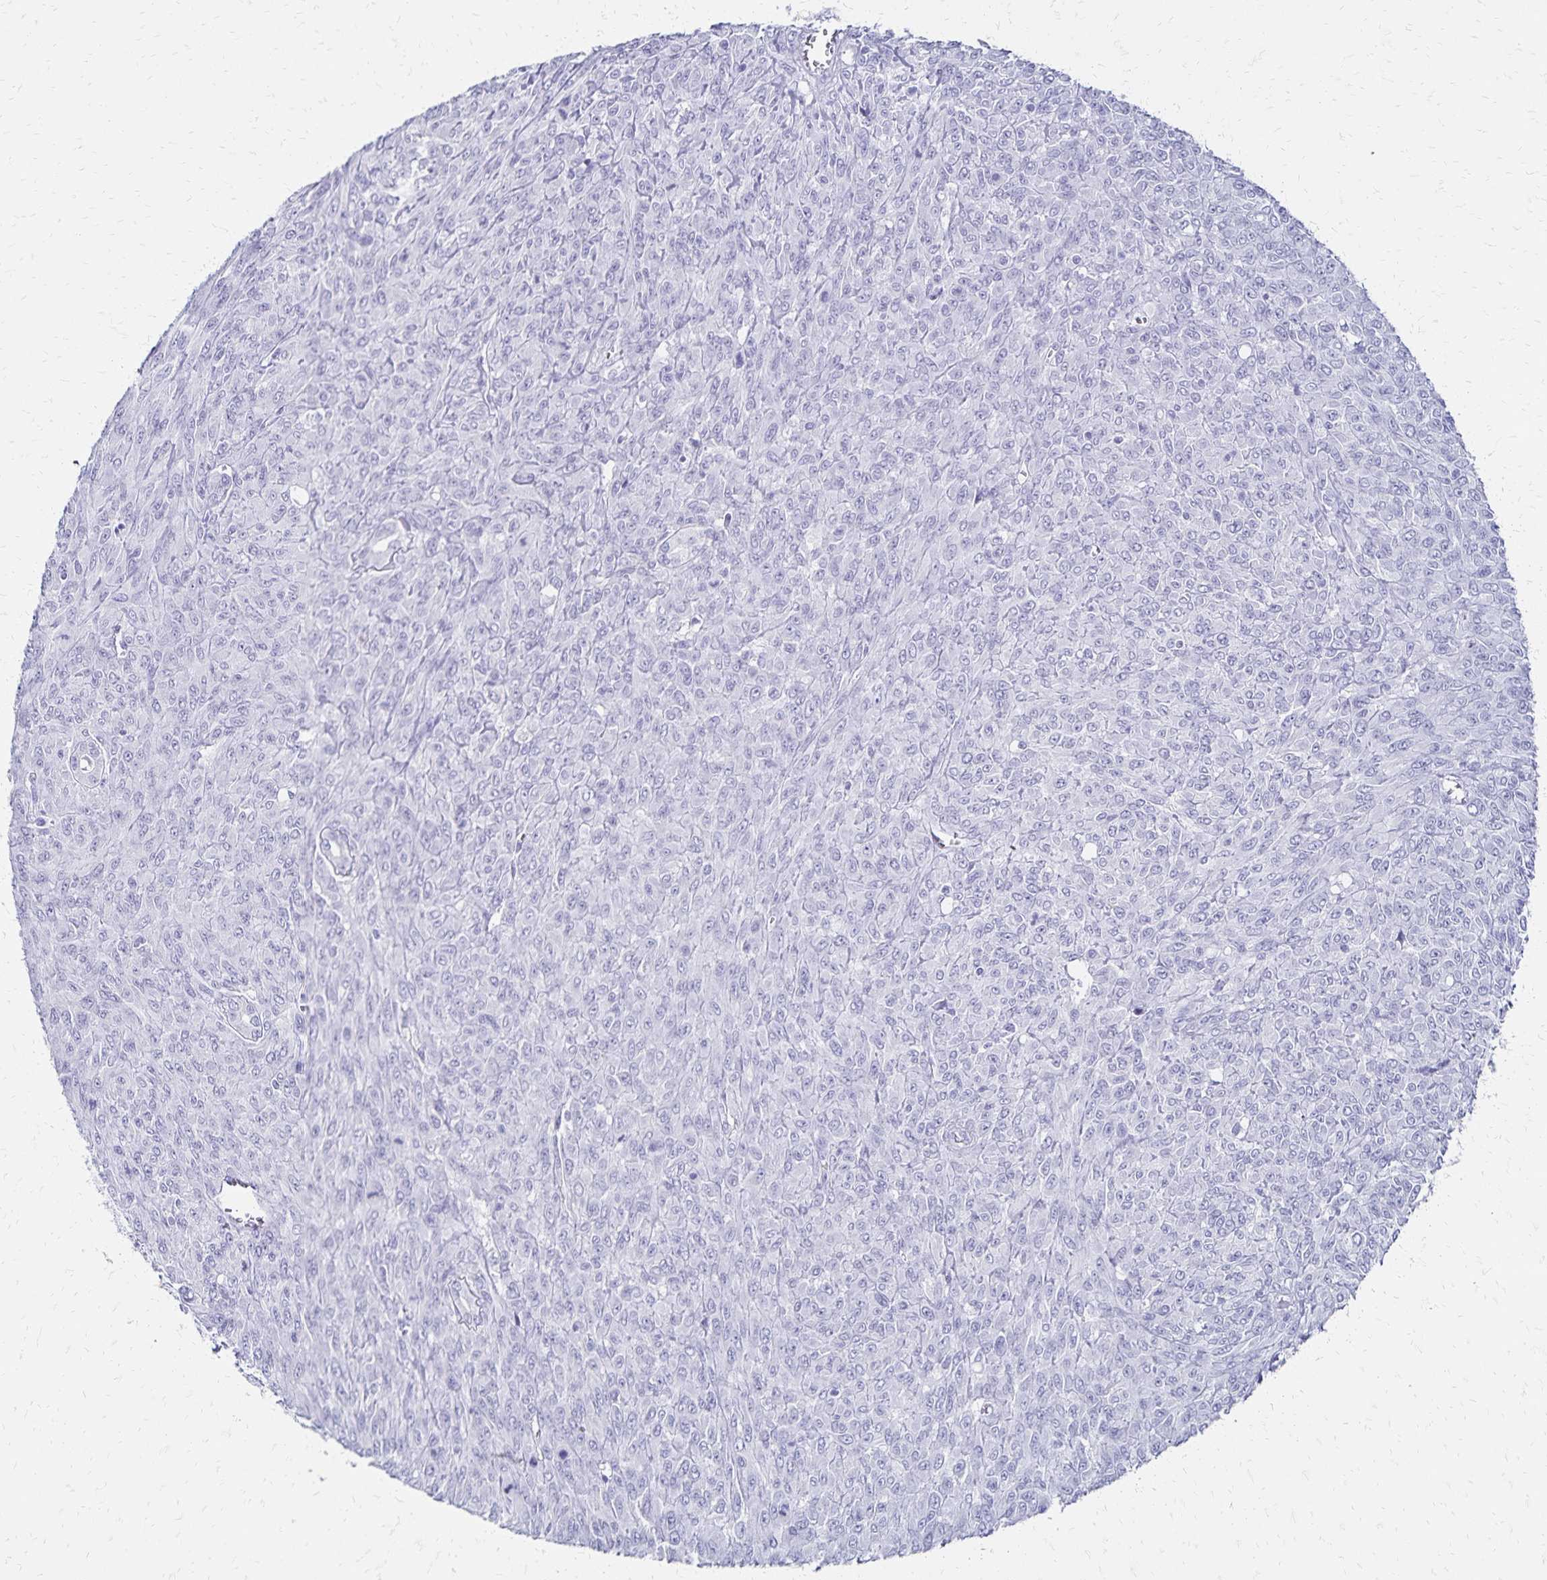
{"staining": {"intensity": "negative", "quantity": "none", "location": "none"}, "tissue": "renal cancer", "cell_type": "Tumor cells", "image_type": "cancer", "snomed": [{"axis": "morphology", "description": "Adenocarcinoma, NOS"}, {"axis": "topography", "description": "Kidney"}], "caption": "There is no significant staining in tumor cells of renal adenocarcinoma.", "gene": "GIP", "patient": {"sex": "male", "age": 58}}